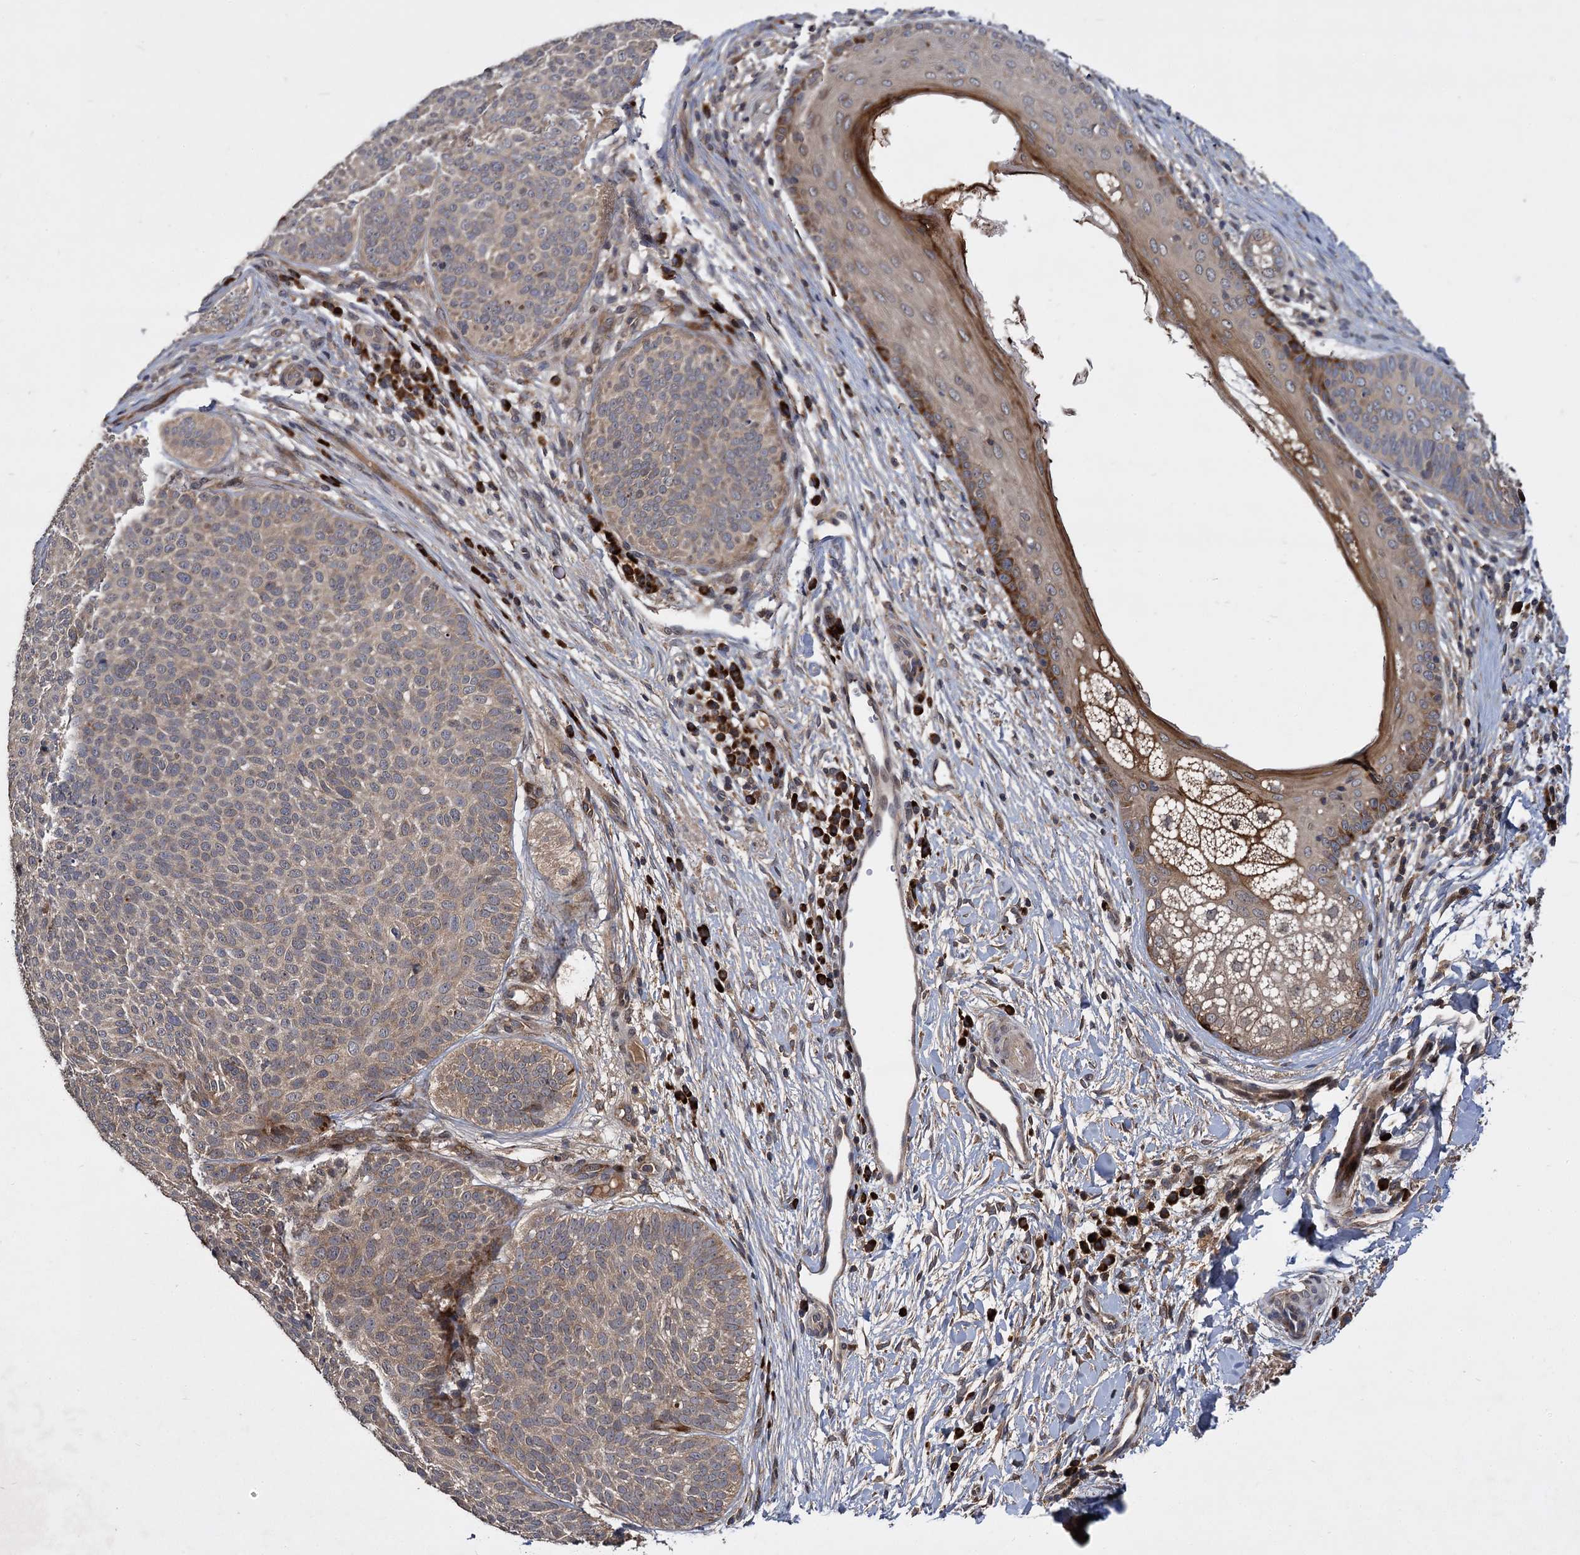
{"staining": {"intensity": "weak", "quantity": ">75%", "location": "cytoplasmic/membranous"}, "tissue": "skin cancer", "cell_type": "Tumor cells", "image_type": "cancer", "snomed": [{"axis": "morphology", "description": "Basal cell carcinoma"}, {"axis": "topography", "description": "Skin"}], "caption": "Immunohistochemical staining of skin cancer (basal cell carcinoma) demonstrates low levels of weak cytoplasmic/membranous positivity in approximately >75% of tumor cells.", "gene": "INPPL1", "patient": {"sex": "male", "age": 85}}